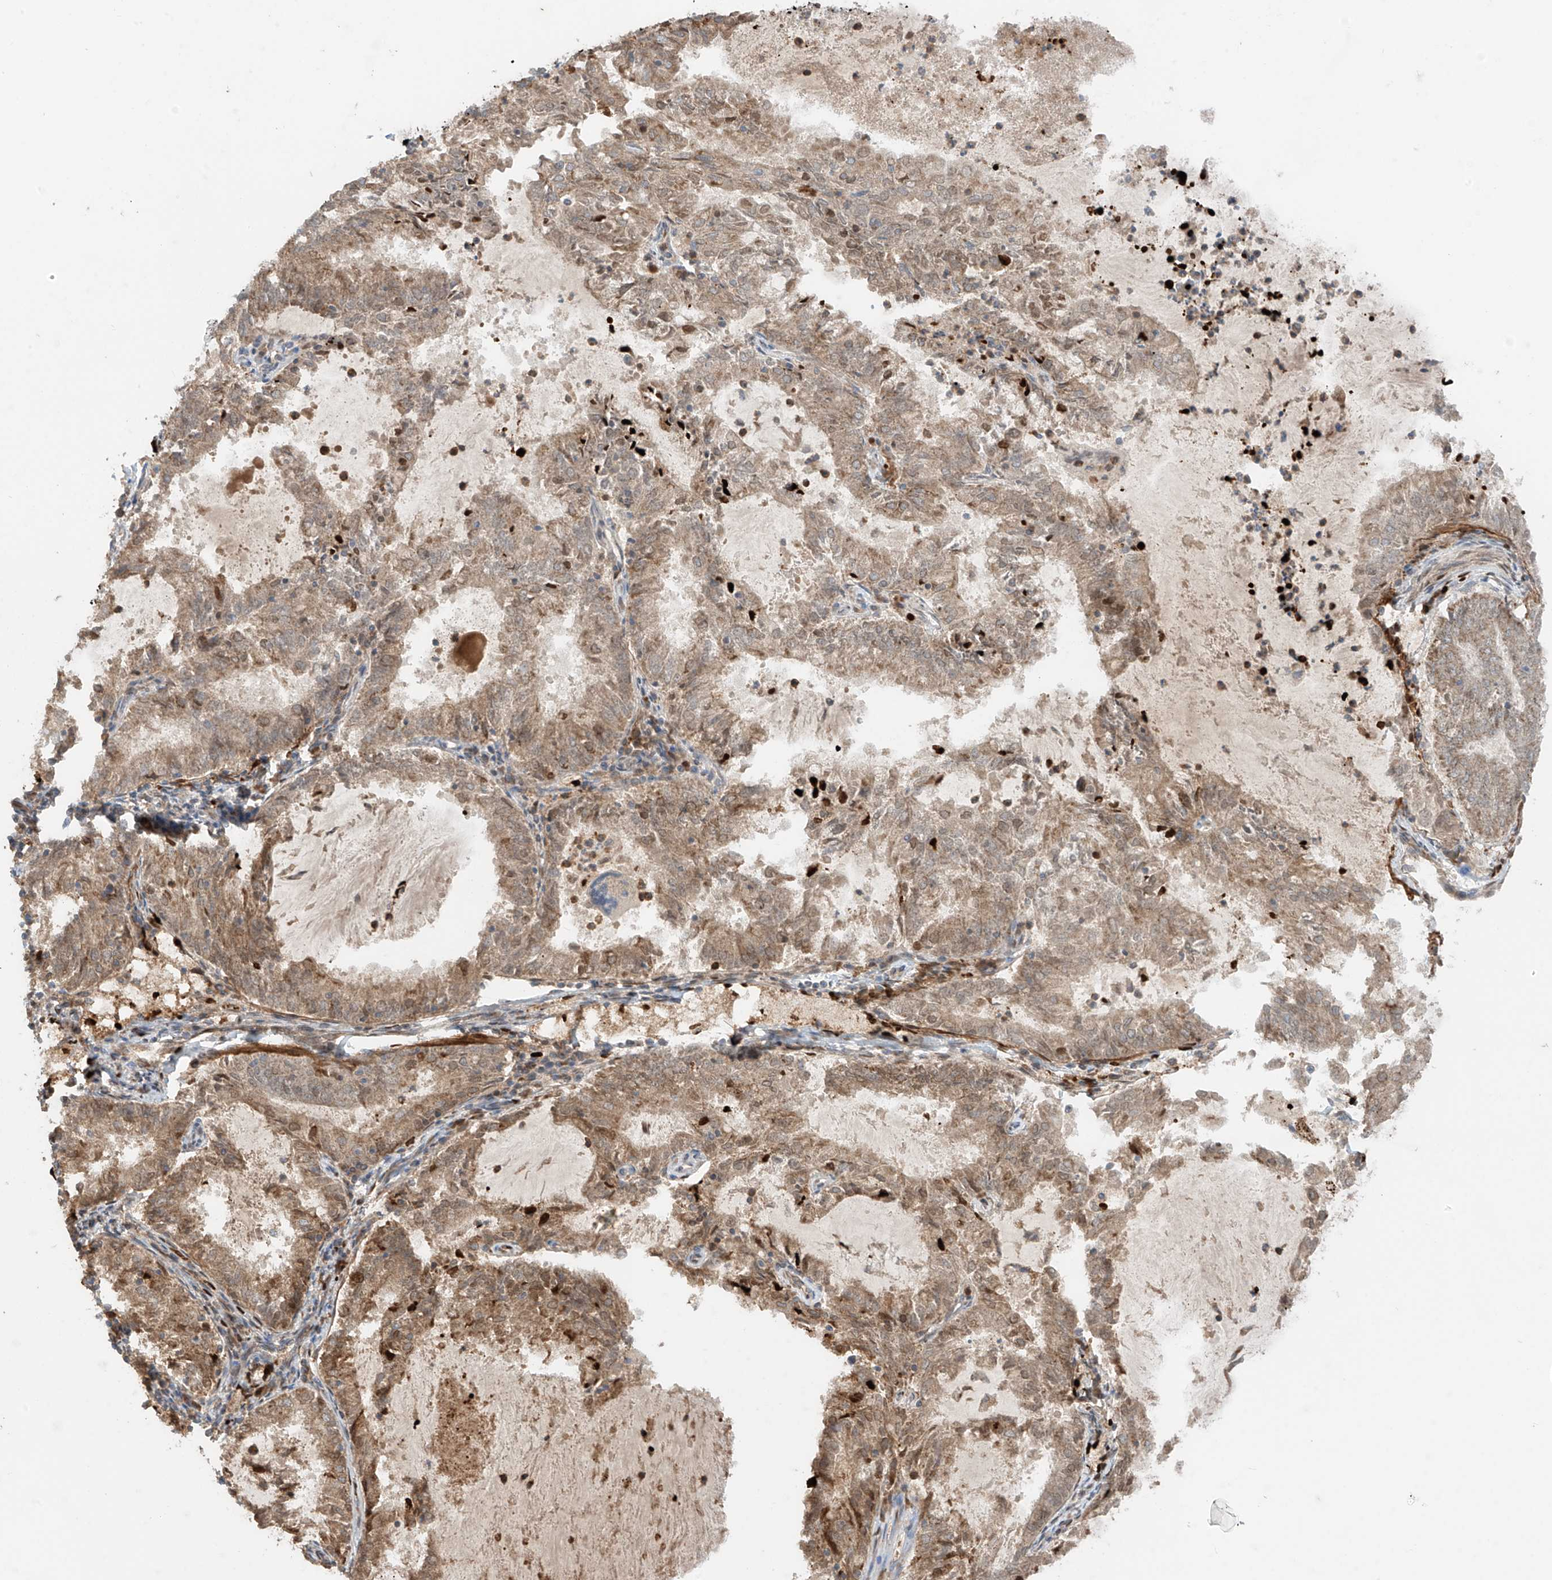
{"staining": {"intensity": "moderate", "quantity": ">75%", "location": "cytoplasmic/membranous"}, "tissue": "endometrial cancer", "cell_type": "Tumor cells", "image_type": "cancer", "snomed": [{"axis": "morphology", "description": "Adenocarcinoma, NOS"}, {"axis": "topography", "description": "Endometrium"}], "caption": "A medium amount of moderate cytoplasmic/membranous staining is appreciated in approximately >75% of tumor cells in adenocarcinoma (endometrial) tissue.", "gene": "AHCTF1", "patient": {"sex": "female", "age": 57}}